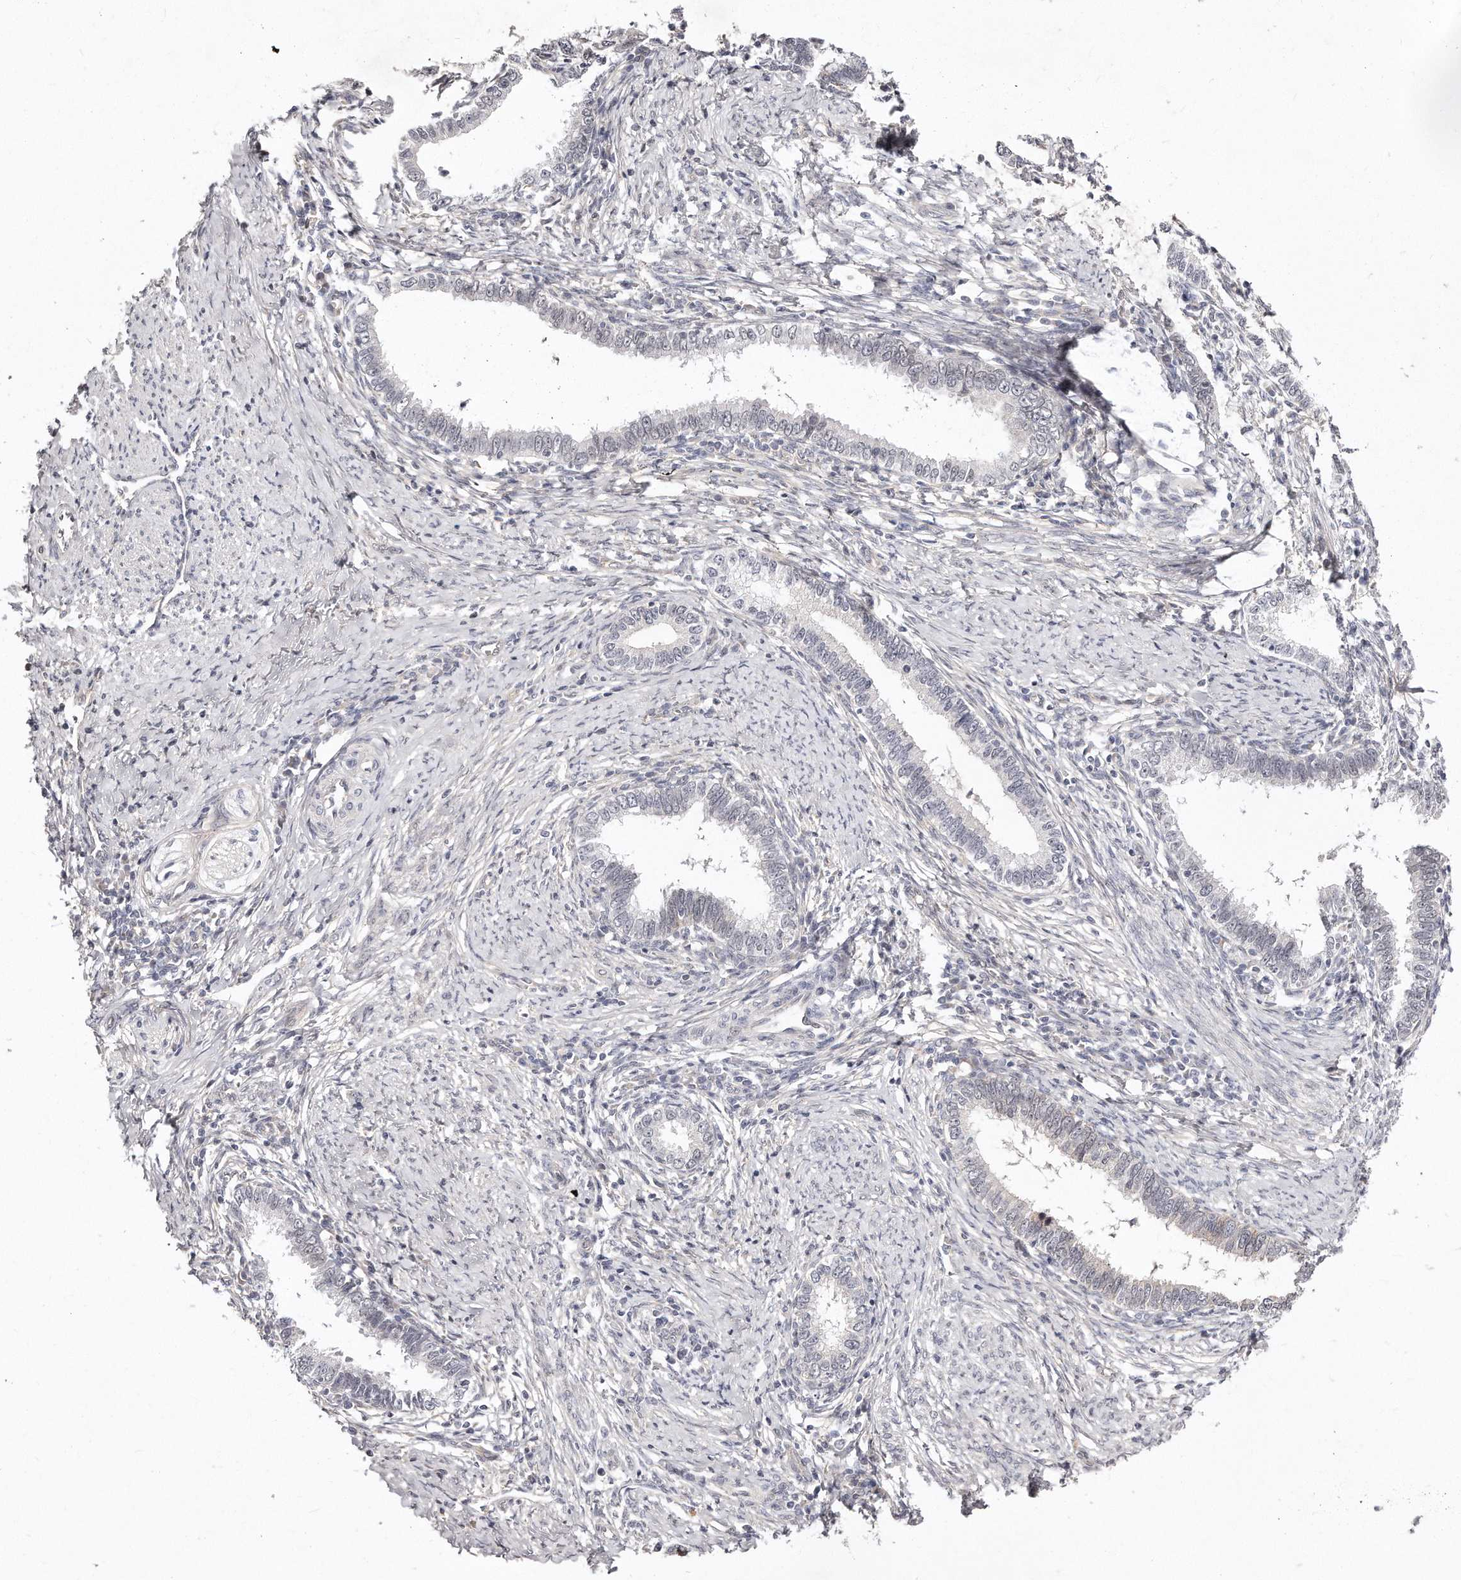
{"staining": {"intensity": "negative", "quantity": "none", "location": "none"}, "tissue": "cervical cancer", "cell_type": "Tumor cells", "image_type": "cancer", "snomed": [{"axis": "morphology", "description": "Adenocarcinoma, NOS"}, {"axis": "topography", "description": "Cervix"}], "caption": "The photomicrograph shows no significant positivity in tumor cells of cervical cancer.", "gene": "CASZ1", "patient": {"sex": "female", "age": 36}}